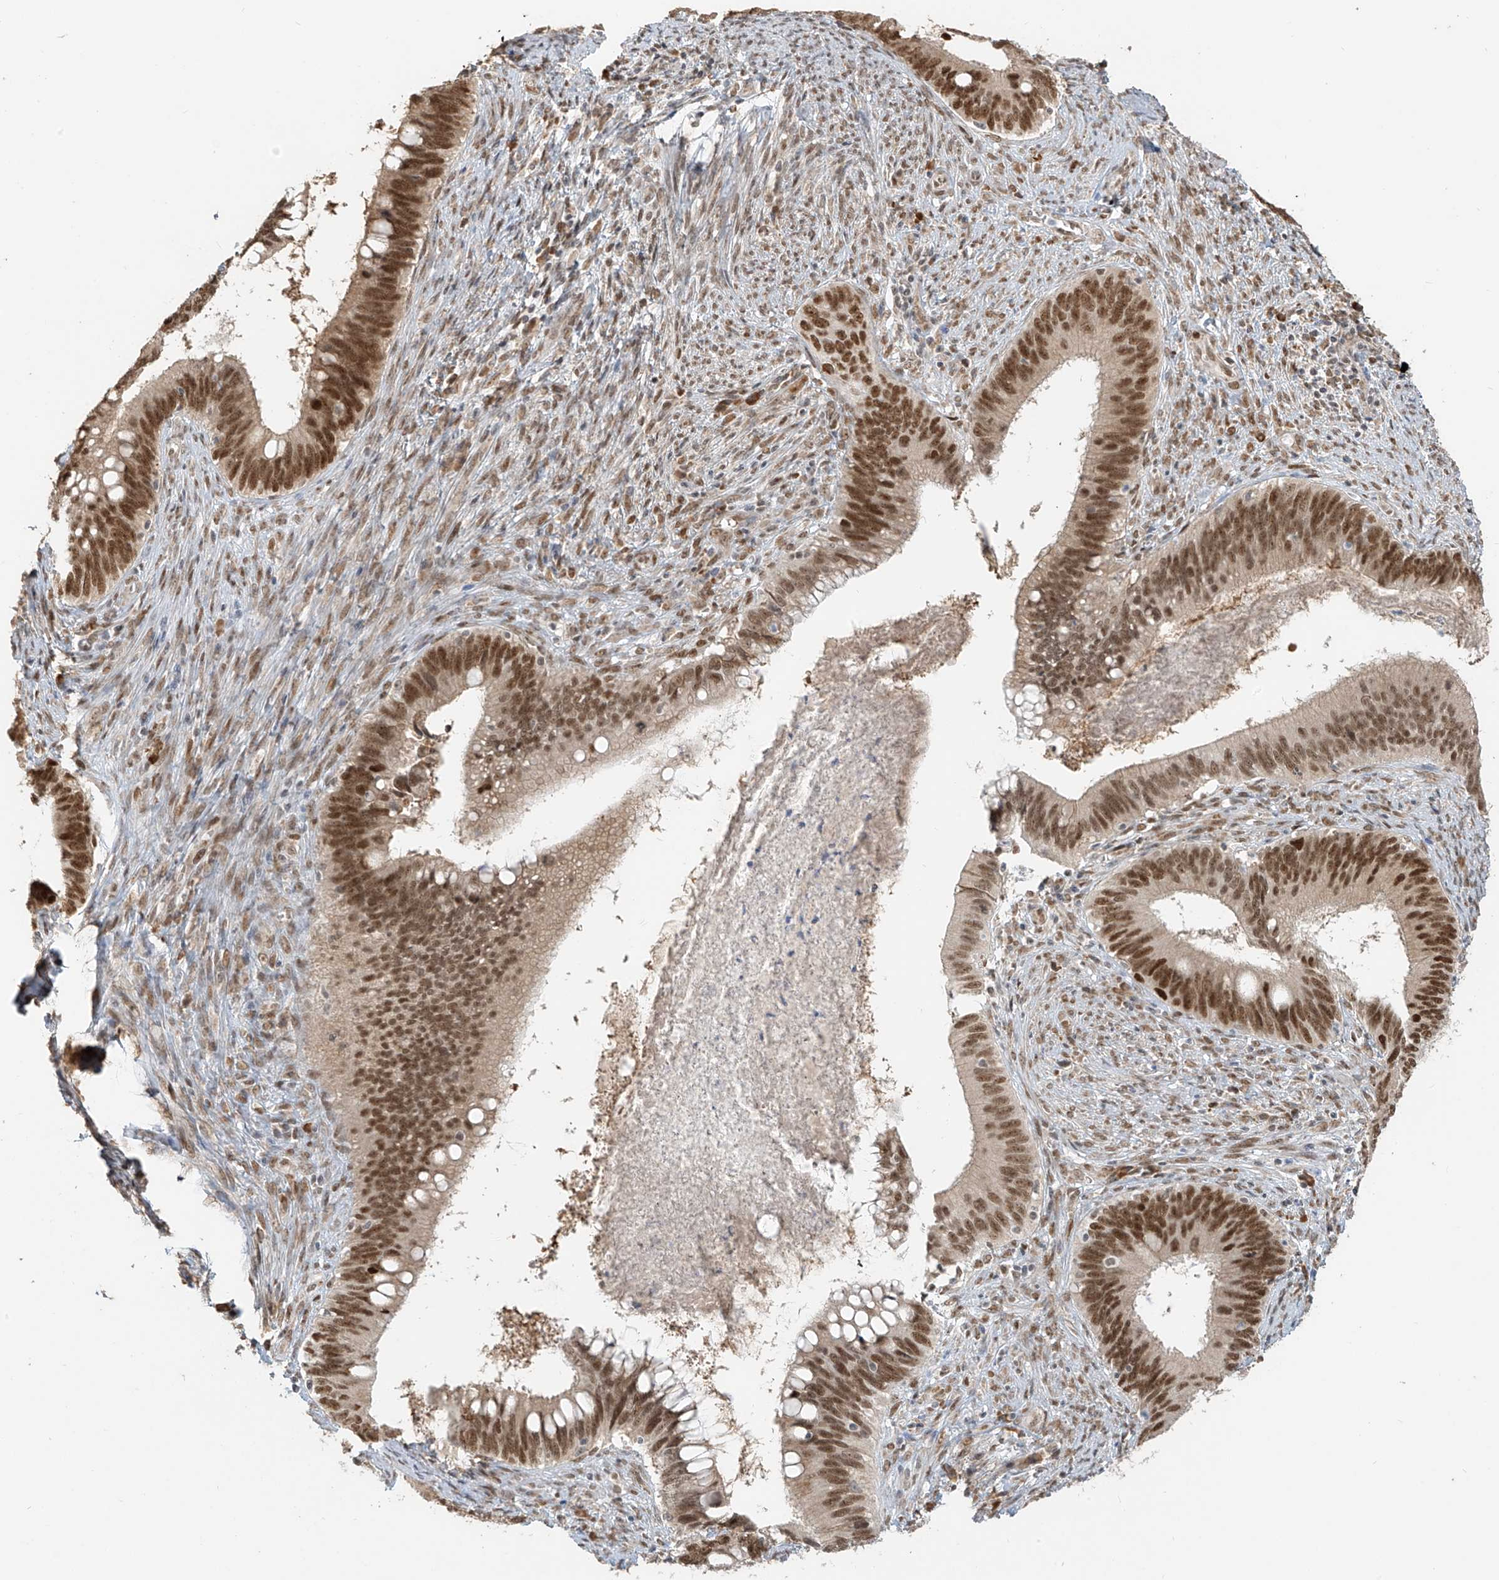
{"staining": {"intensity": "moderate", "quantity": ">75%", "location": "nuclear"}, "tissue": "cervical cancer", "cell_type": "Tumor cells", "image_type": "cancer", "snomed": [{"axis": "morphology", "description": "Adenocarcinoma, NOS"}, {"axis": "topography", "description": "Cervix"}], "caption": "This is an image of IHC staining of cervical cancer (adenocarcinoma), which shows moderate positivity in the nuclear of tumor cells.", "gene": "ZMYM2", "patient": {"sex": "female", "age": 42}}